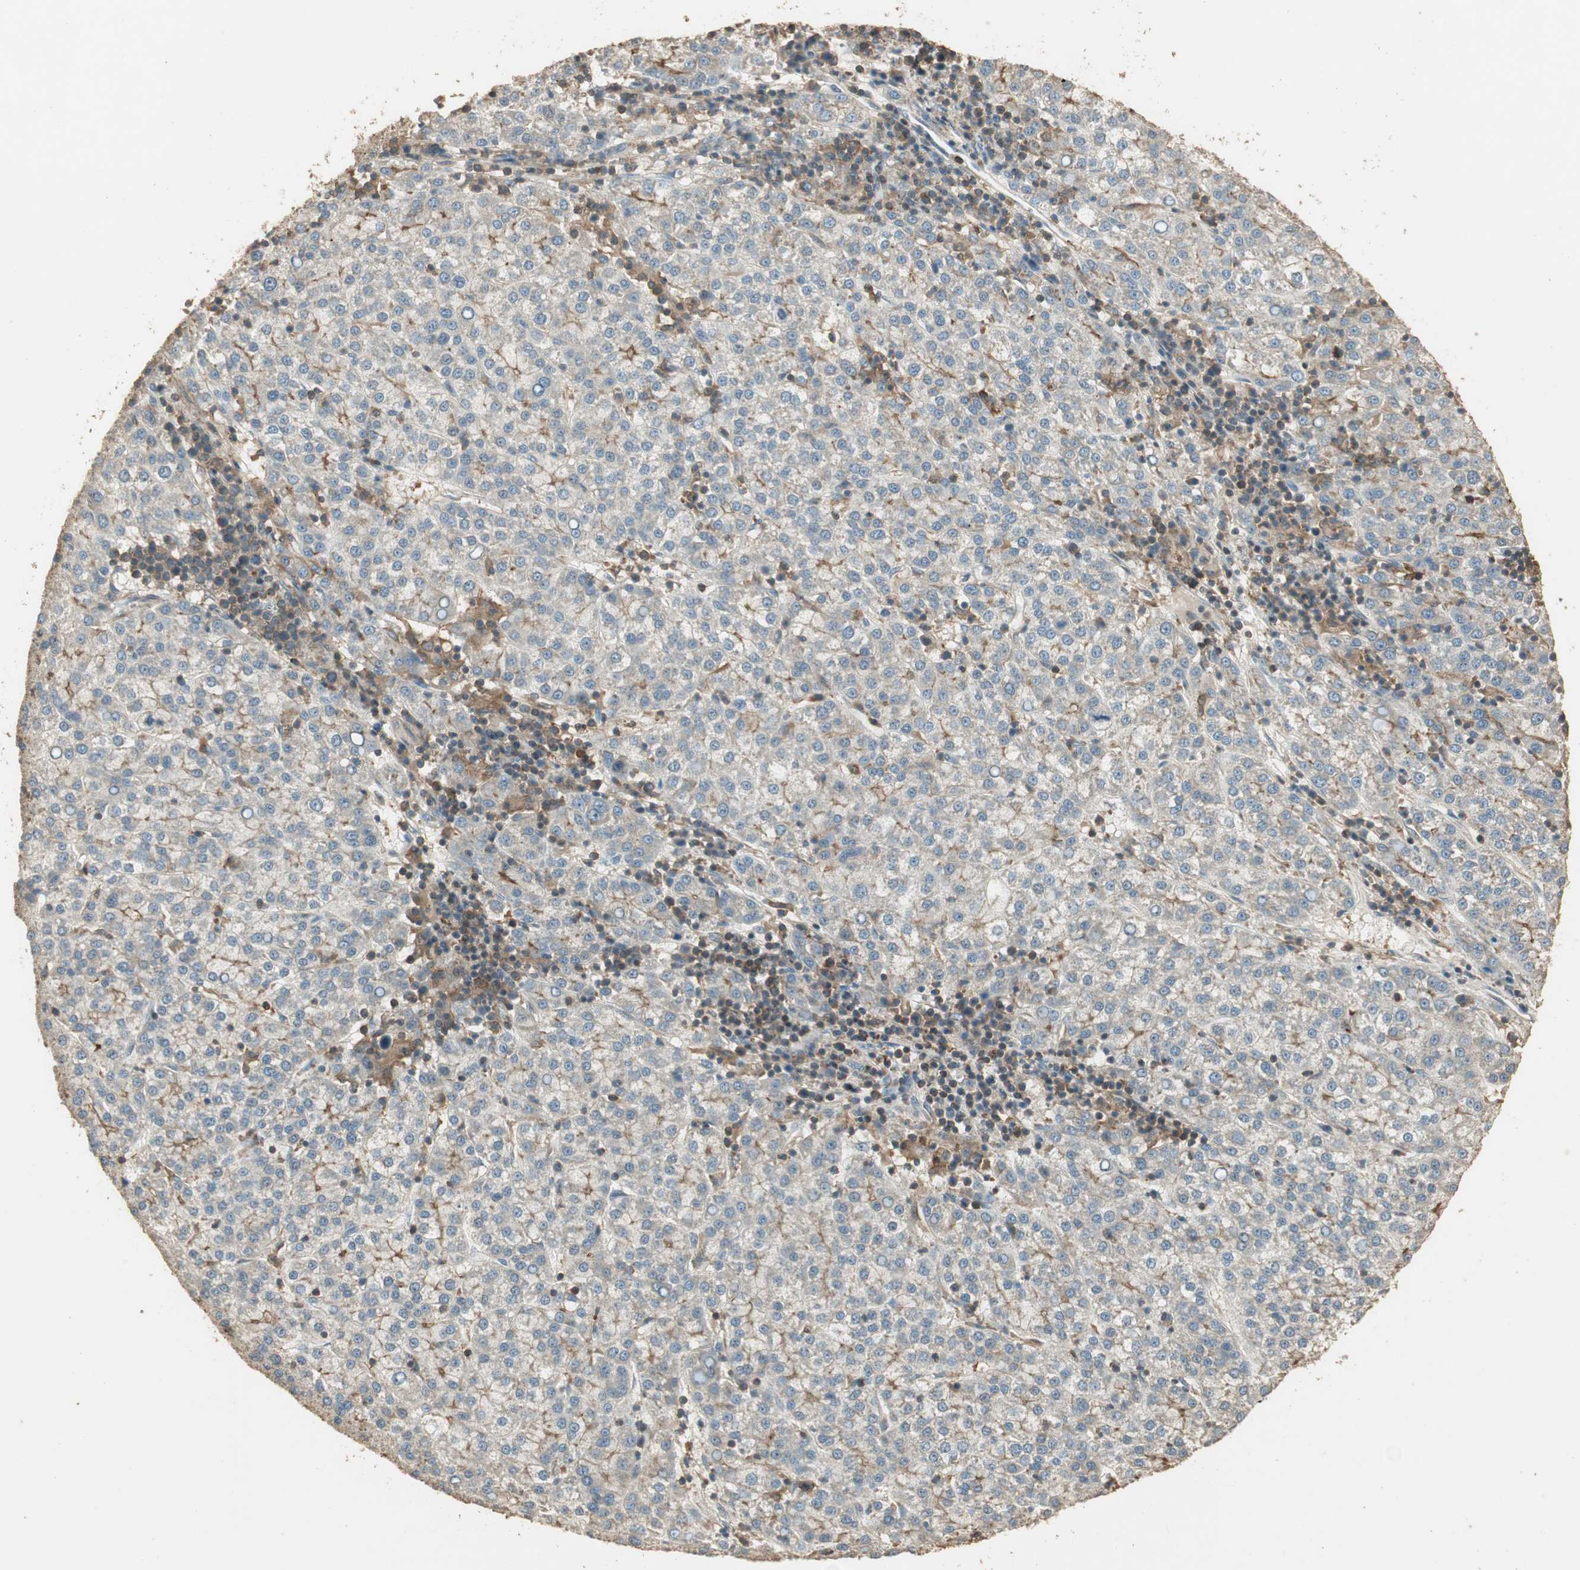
{"staining": {"intensity": "negative", "quantity": "none", "location": "none"}, "tissue": "liver cancer", "cell_type": "Tumor cells", "image_type": "cancer", "snomed": [{"axis": "morphology", "description": "Carcinoma, Hepatocellular, NOS"}, {"axis": "topography", "description": "Liver"}], "caption": "Tumor cells show no significant expression in liver hepatocellular carcinoma.", "gene": "USP2", "patient": {"sex": "female", "age": 58}}